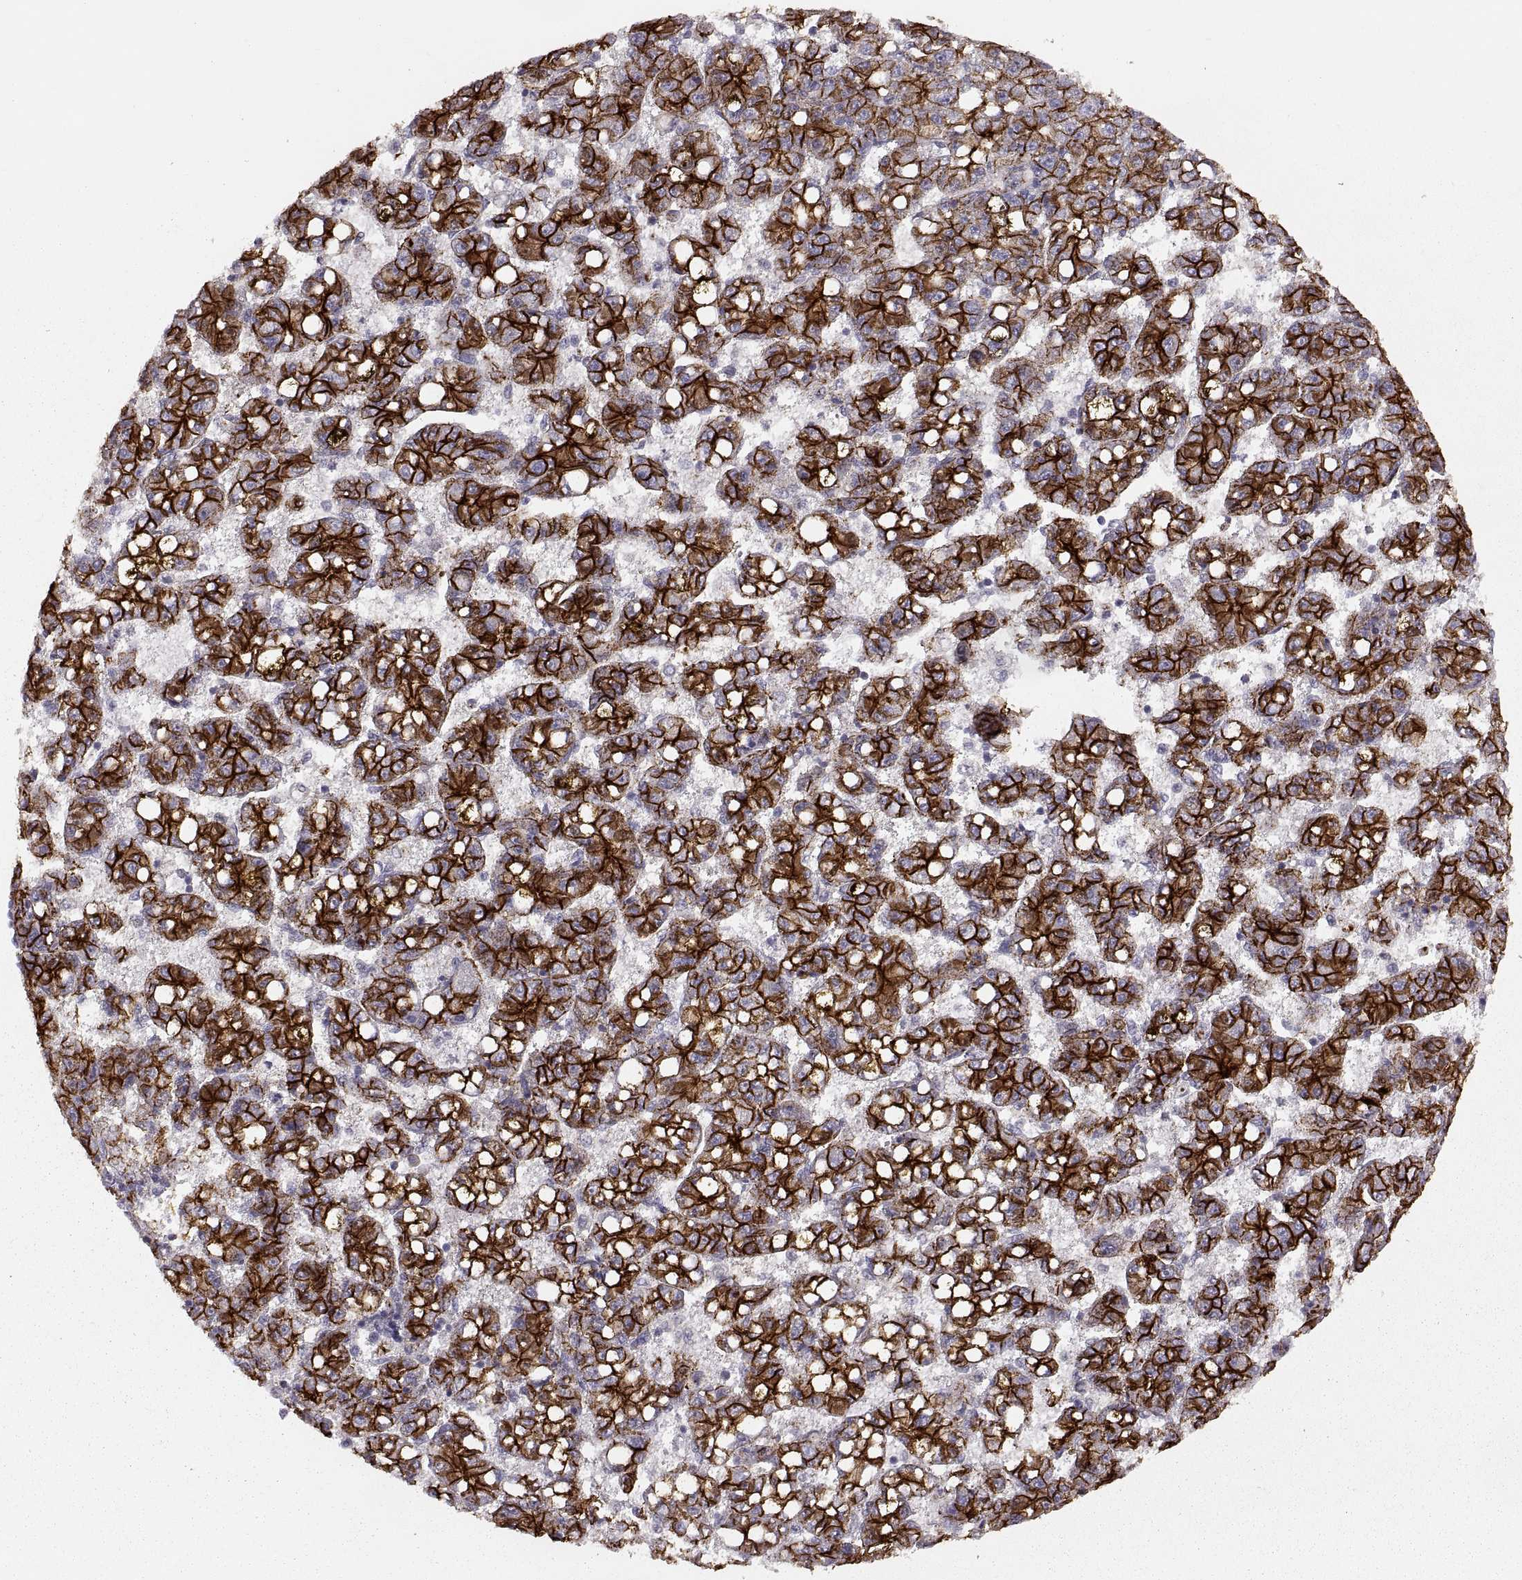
{"staining": {"intensity": "strong", "quantity": ">75%", "location": "cytoplasmic/membranous"}, "tissue": "liver cancer", "cell_type": "Tumor cells", "image_type": "cancer", "snomed": [{"axis": "morphology", "description": "Carcinoma, Hepatocellular, NOS"}, {"axis": "topography", "description": "Liver"}], "caption": "Brown immunohistochemical staining in hepatocellular carcinoma (liver) exhibits strong cytoplasmic/membranous positivity in approximately >75% of tumor cells.", "gene": "CDH2", "patient": {"sex": "female", "age": 65}}